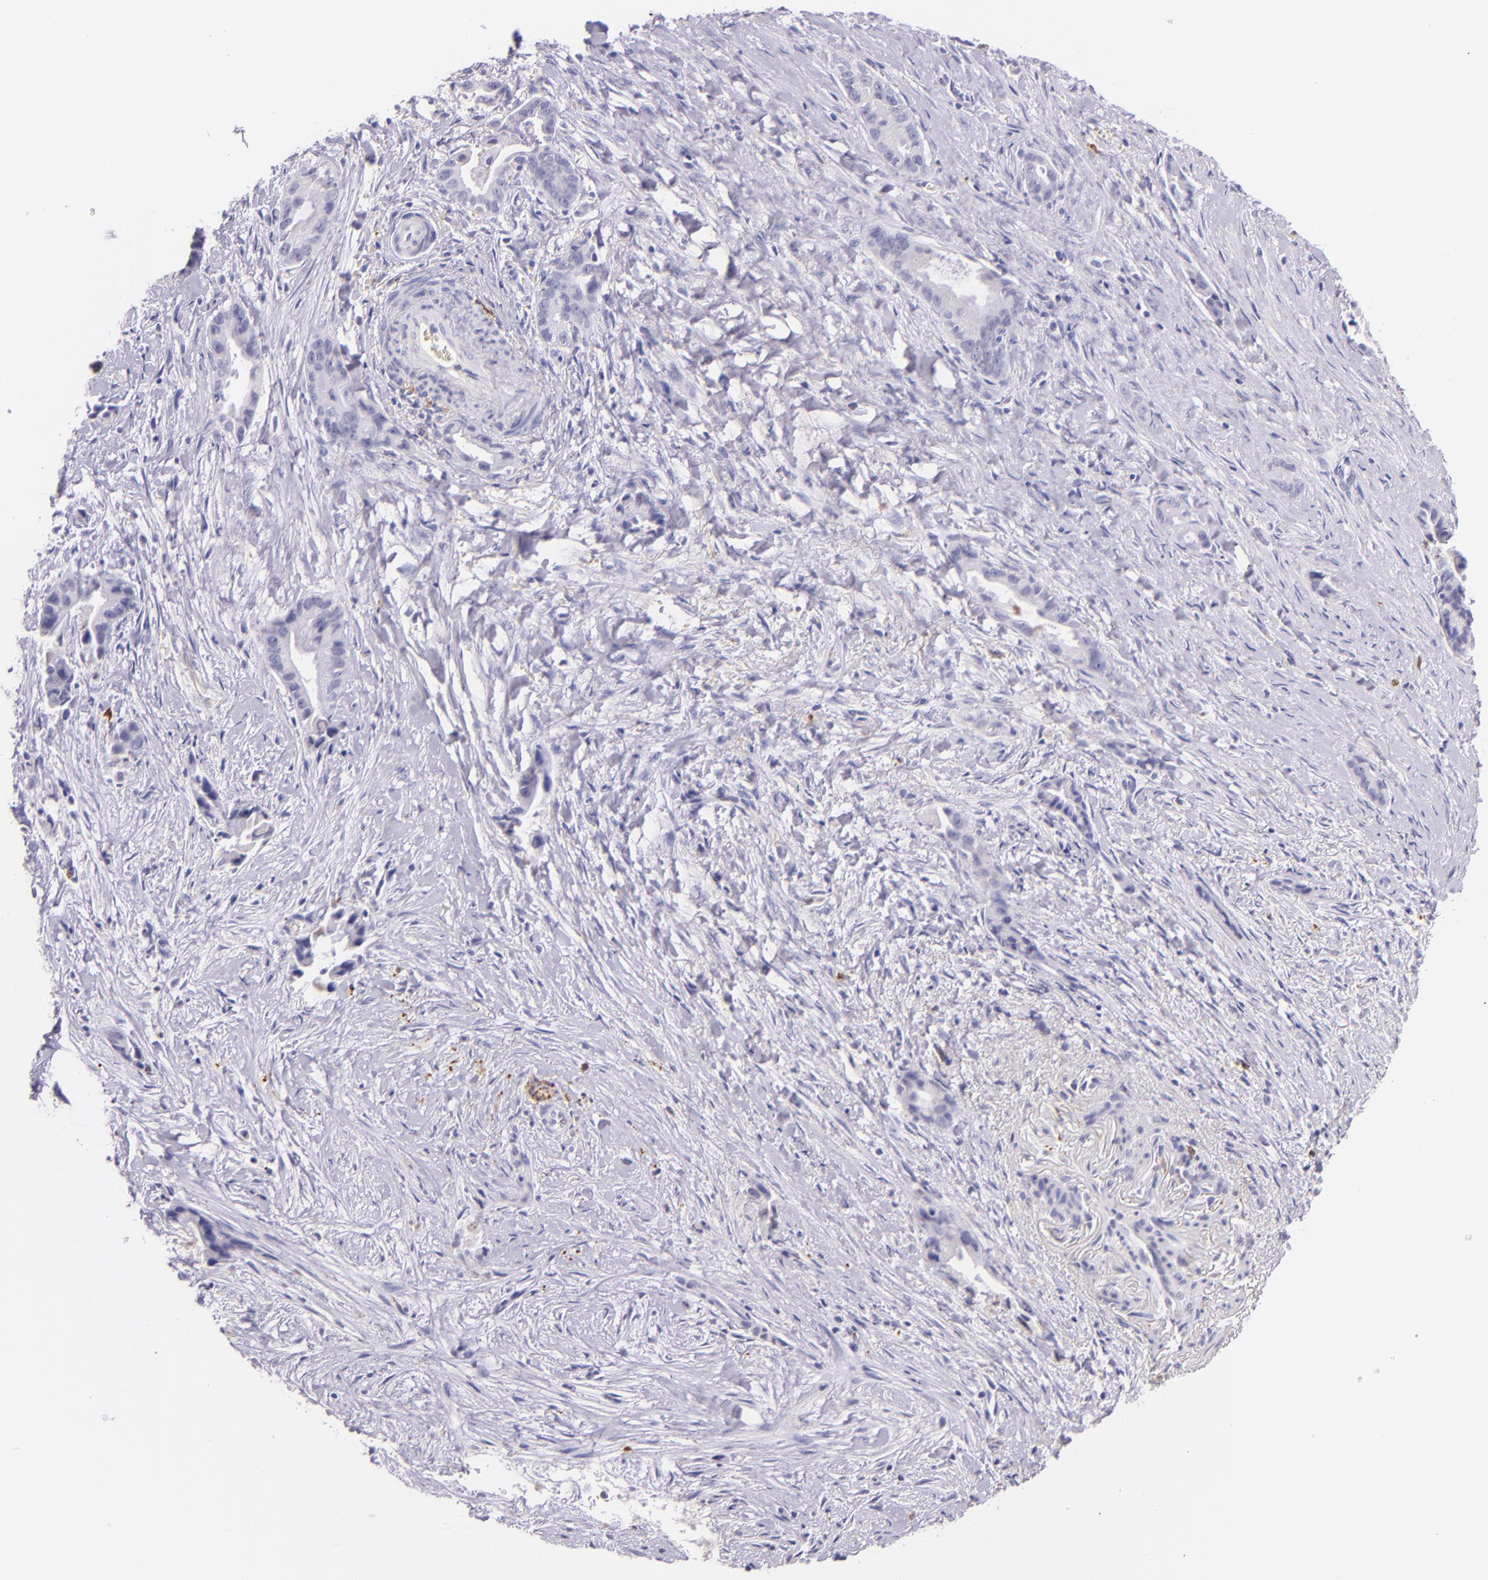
{"staining": {"intensity": "negative", "quantity": "none", "location": "none"}, "tissue": "liver cancer", "cell_type": "Tumor cells", "image_type": "cancer", "snomed": [{"axis": "morphology", "description": "Cholangiocarcinoma"}, {"axis": "topography", "description": "Liver"}], "caption": "Immunohistochemical staining of human liver cancer displays no significant positivity in tumor cells.", "gene": "RTN1", "patient": {"sex": "female", "age": 55}}